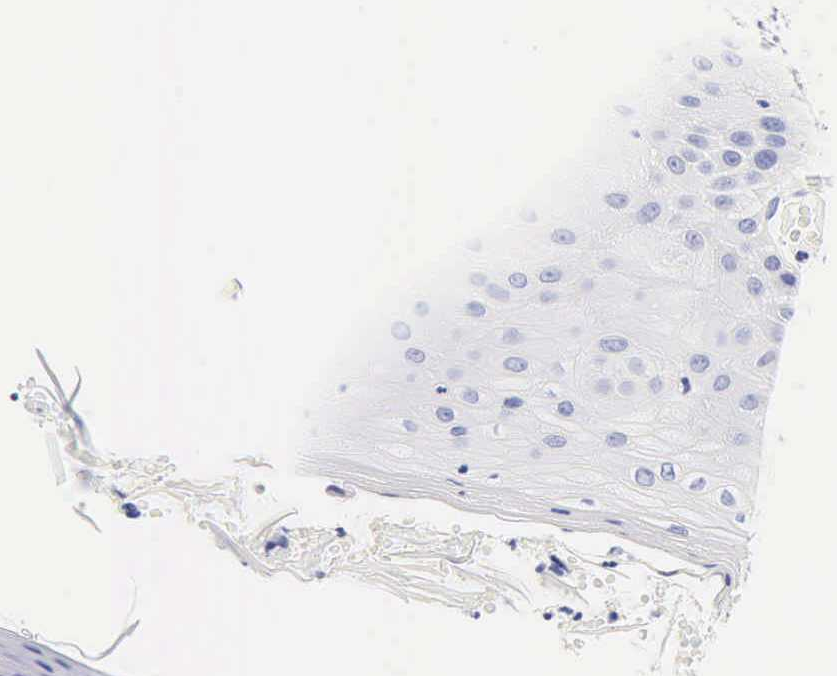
{"staining": {"intensity": "negative", "quantity": "none", "location": "none"}, "tissue": "skin cancer", "cell_type": "Tumor cells", "image_type": "cancer", "snomed": [{"axis": "morphology", "description": "Normal tissue, NOS"}, {"axis": "morphology", "description": "Basal cell carcinoma"}, {"axis": "topography", "description": "Skin"}], "caption": "A high-resolution image shows immunohistochemistry (IHC) staining of skin cancer (basal cell carcinoma), which shows no significant staining in tumor cells.", "gene": "DES", "patient": {"sex": "male", "age": 74}}